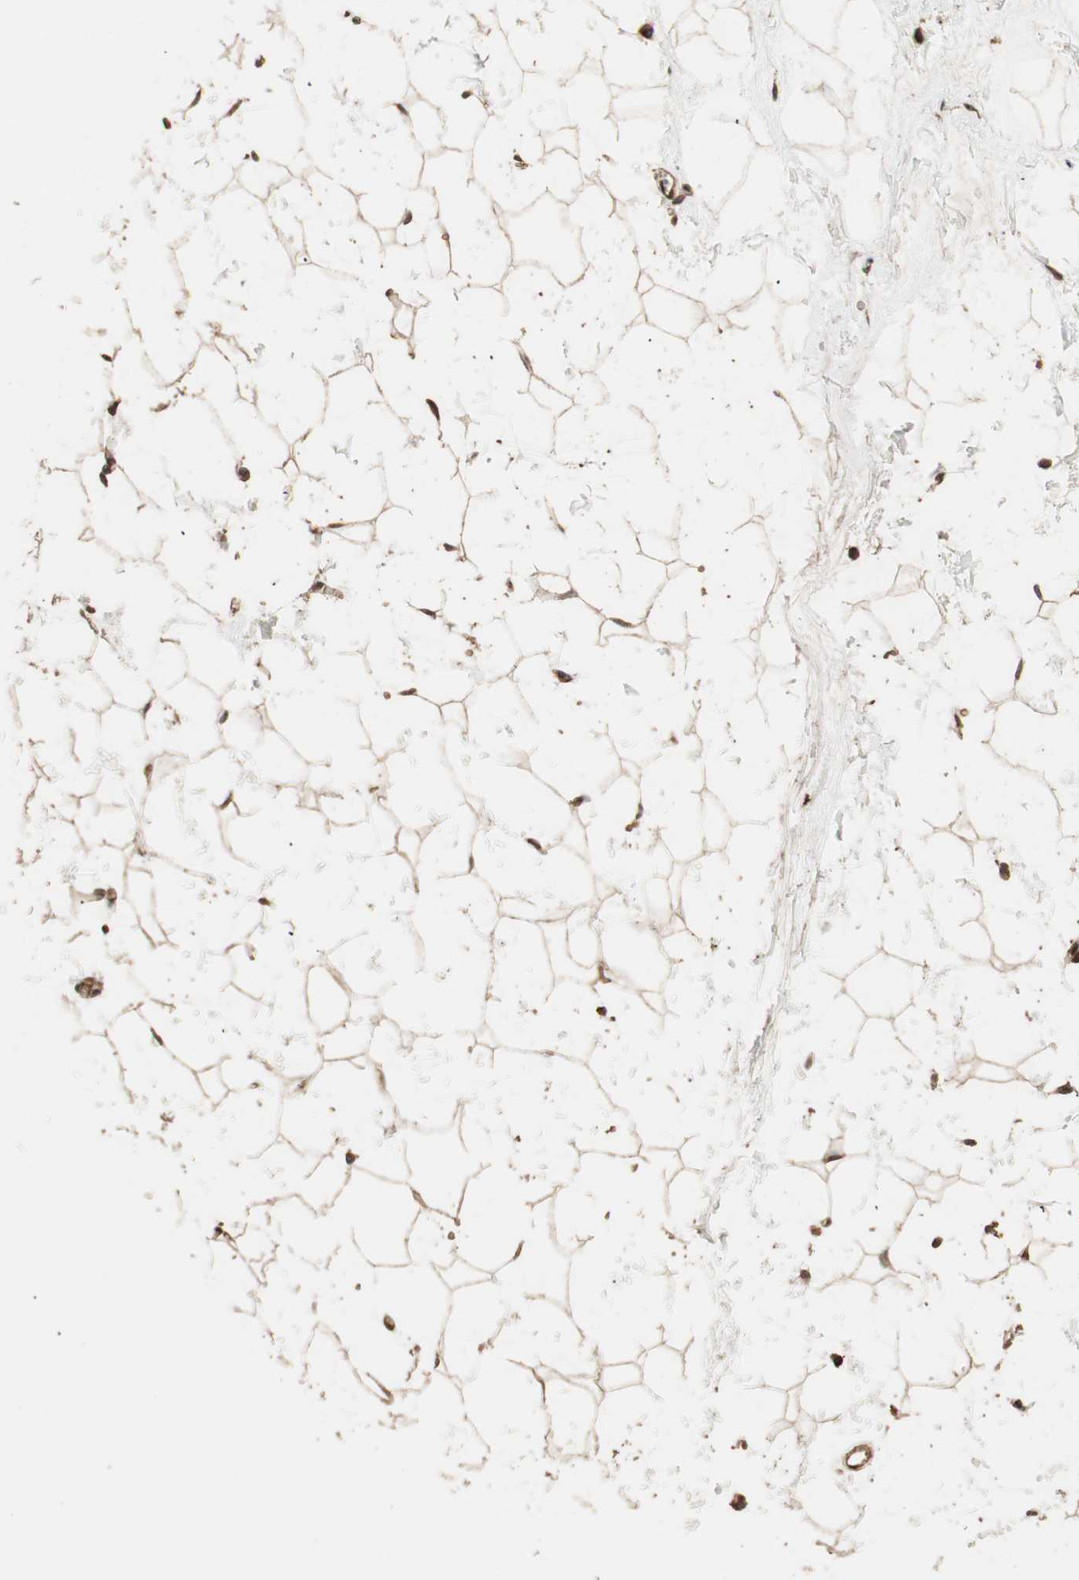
{"staining": {"intensity": "strong", "quantity": ">75%", "location": "cytoplasmic/membranous,nuclear"}, "tissue": "breast", "cell_type": "Adipocytes", "image_type": "normal", "snomed": [{"axis": "morphology", "description": "Normal tissue, NOS"}, {"axis": "topography", "description": "Breast"}], "caption": "Unremarkable breast exhibits strong cytoplasmic/membranous,nuclear positivity in approximately >75% of adipocytes, visualized by immunohistochemistry.", "gene": "USP20", "patient": {"sex": "female", "age": 23}}